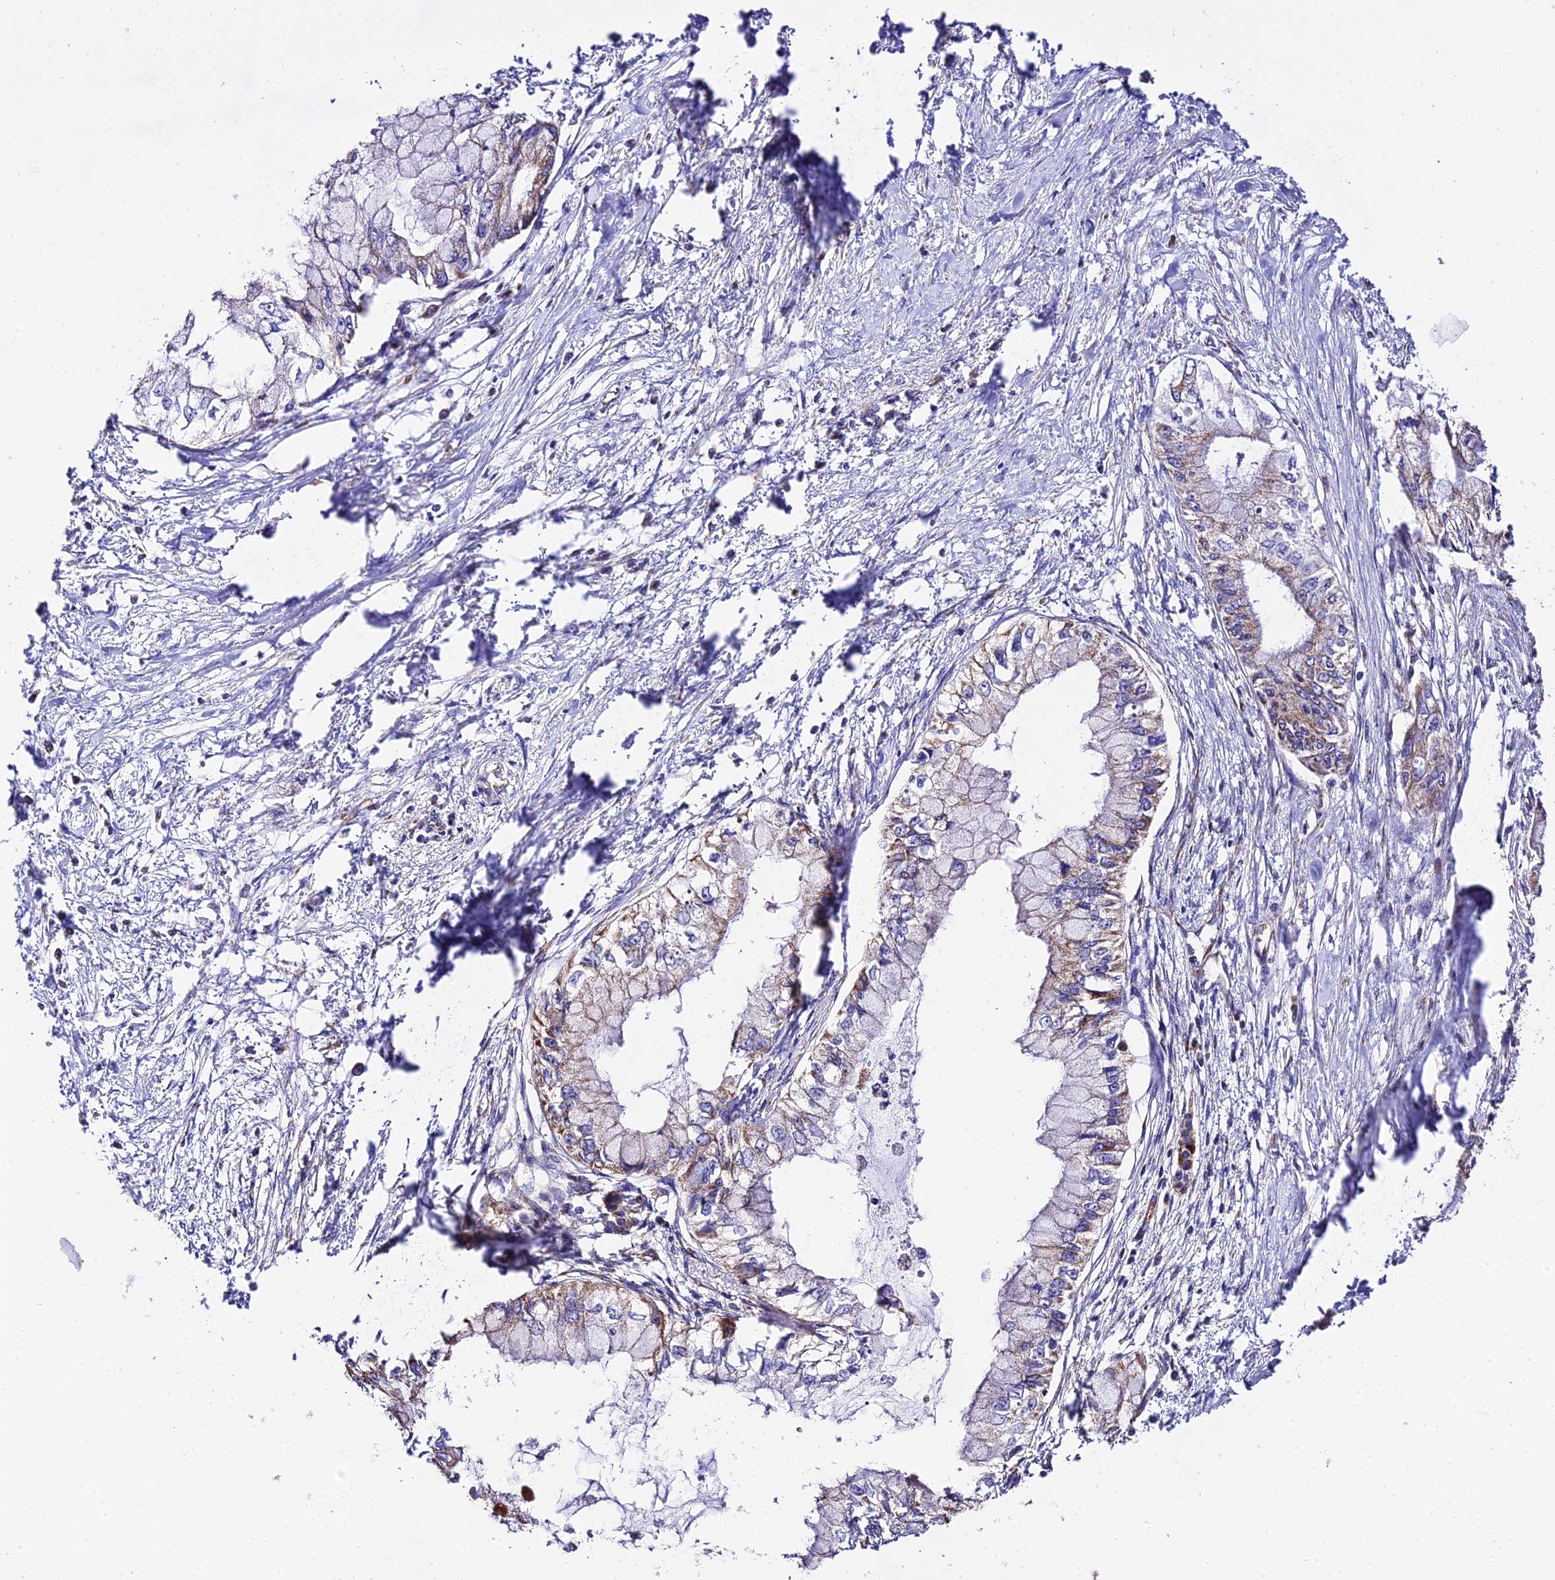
{"staining": {"intensity": "moderate", "quantity": "<25%", "location": "cytoplasmic/membranous"}, "tissue": "pancreatic cancer", "cell_type": "Tumor cells", "image_type": "cancer", "snomed": [{"axis": "morphology", "description": "Adenocarcinoma, NOS"}, {"axis": "topography", "description": "Pancreas"}], "caption": "Pancreatic adenocarcinoma was stained to show a protein in brown. There is low levels of moderate cytoplasmic/membranous positivity in about <25% of tumor cells.", "gene": "OCIAD1", "patient": {"sex": "male", "age": 48}}